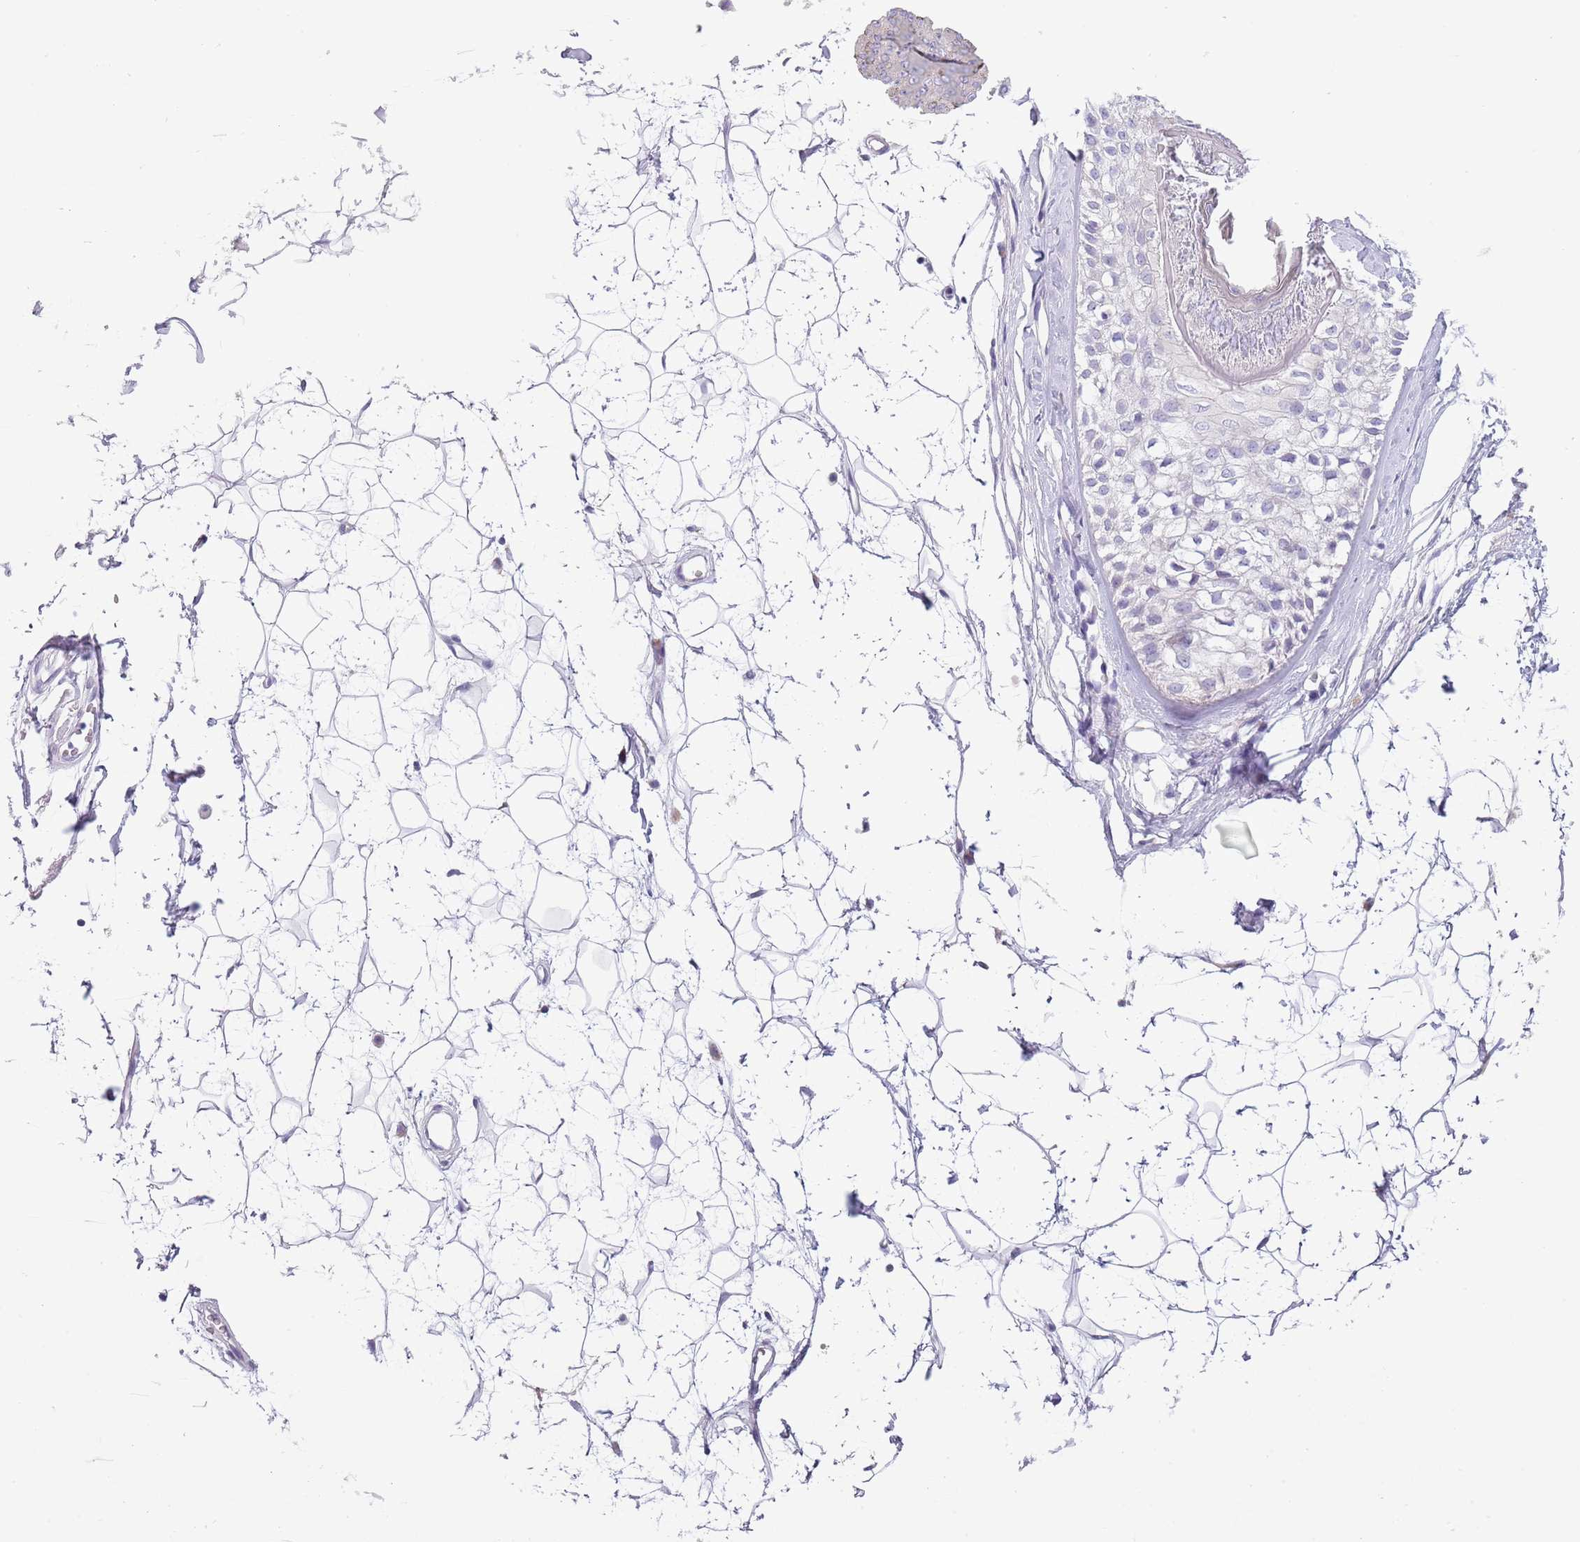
{"staining": {"intensity": "negative", "quantity": "none", "location": "none"}, "tissue": "skin", "cell_type": "Fibroblasts", "image_type": "normal", "snomed": [{"axis": "morphology", "description": "Normal tissue, NOS"}, {"axis": "topography", "description": "Skin"}], "caption": "High power microscopy photomicrograph of an IHC histopathology image of normal skin, revealing no significant positivity in fibroblasts. (DAB IHC, high magnification).", "gene": "ZFP2", "patient": {"sex": "female", "age": 58}}